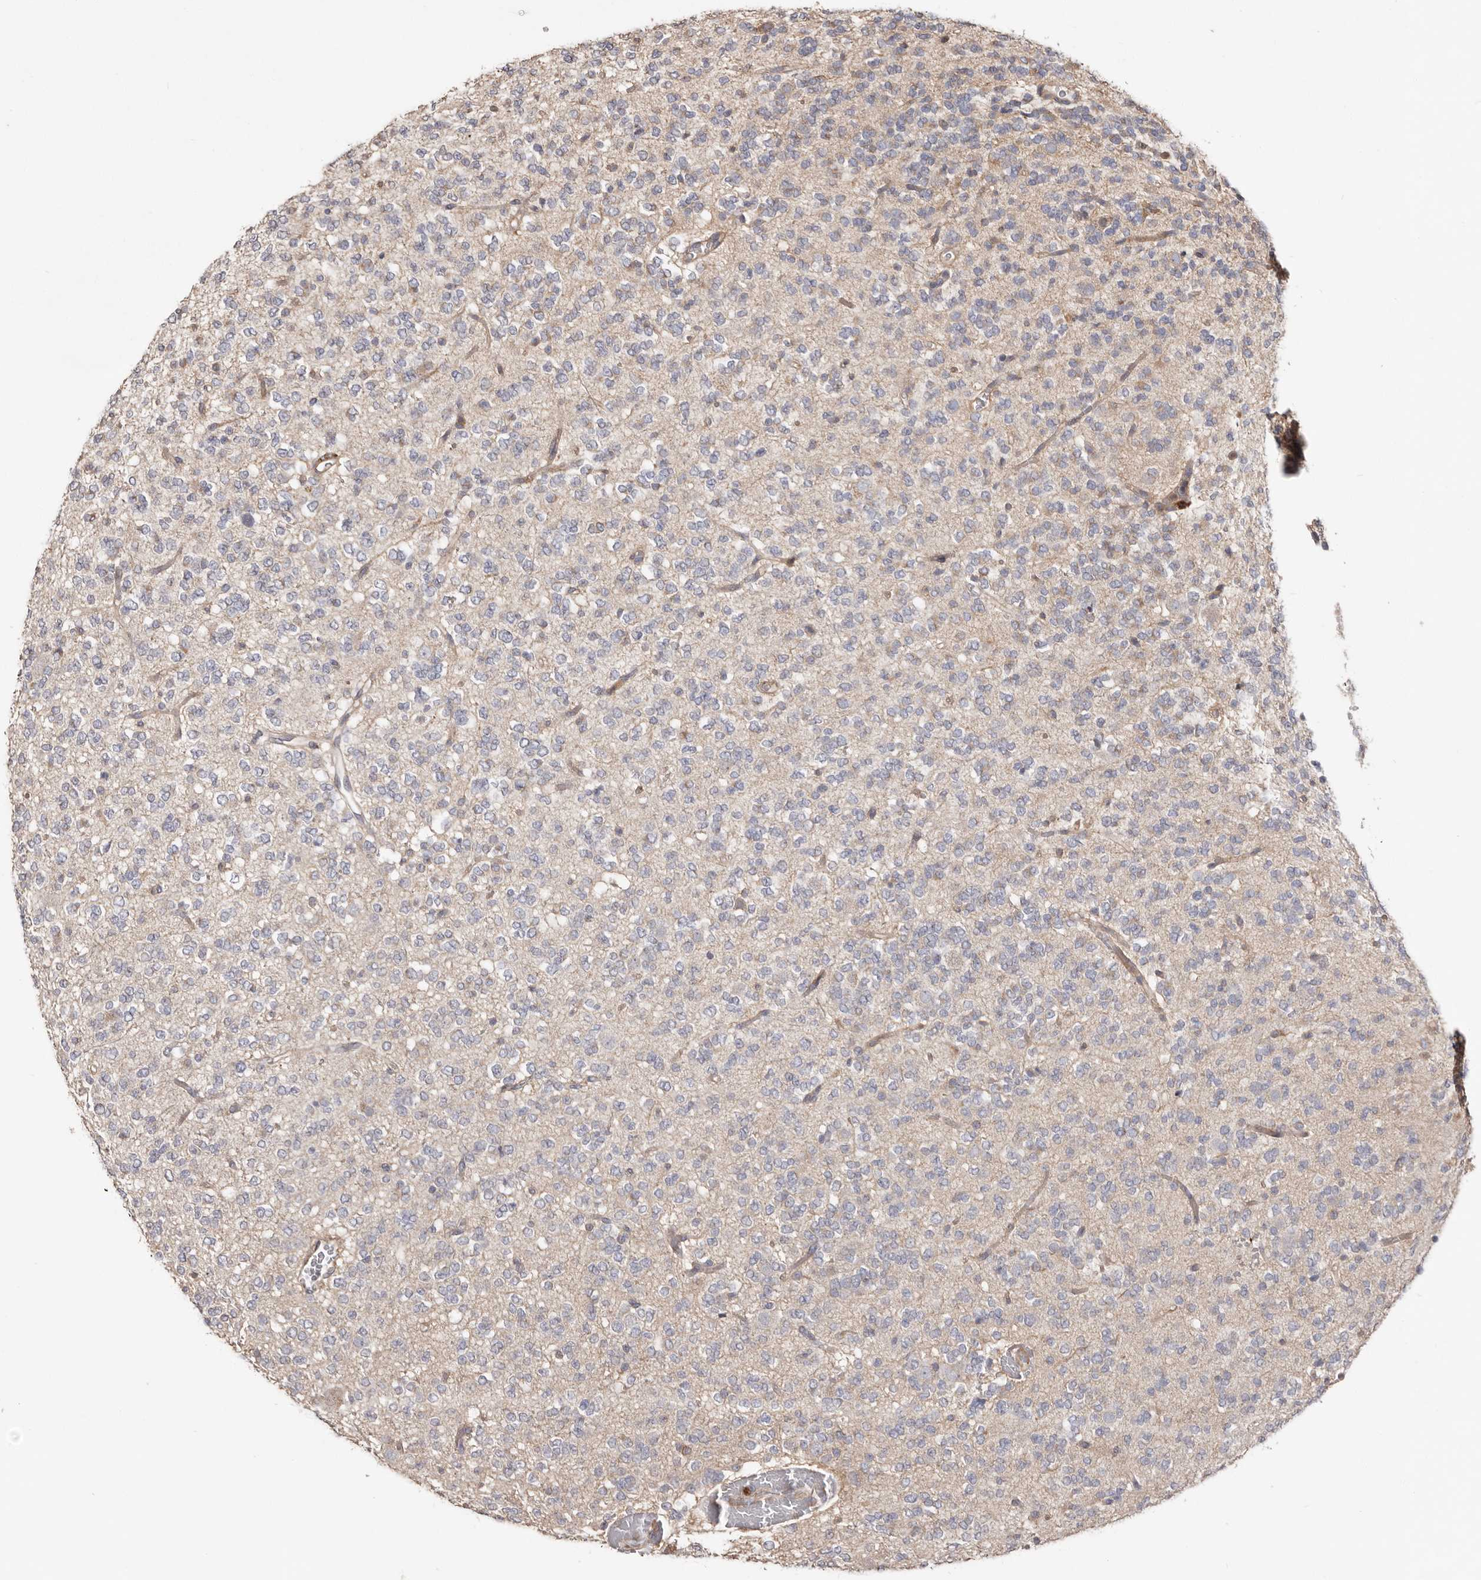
{"staining": {"intensity": "weak", "quantity": "<25%", "location": "cytoplasmic/membranous"}, "tissue": "glioma", "cell_type": "Tumor cells", "image_type": "cancer", "snomed": [{"axis": "morphology", "description": "Glioma, malignant, Low grade"}, {"axis": "topography", "description": "Brain"}], "caption": "Tumor cells show no significant positivity in glioma.", "gene": "LRRC25", "patient": {"sex": "male", "age": 38}}